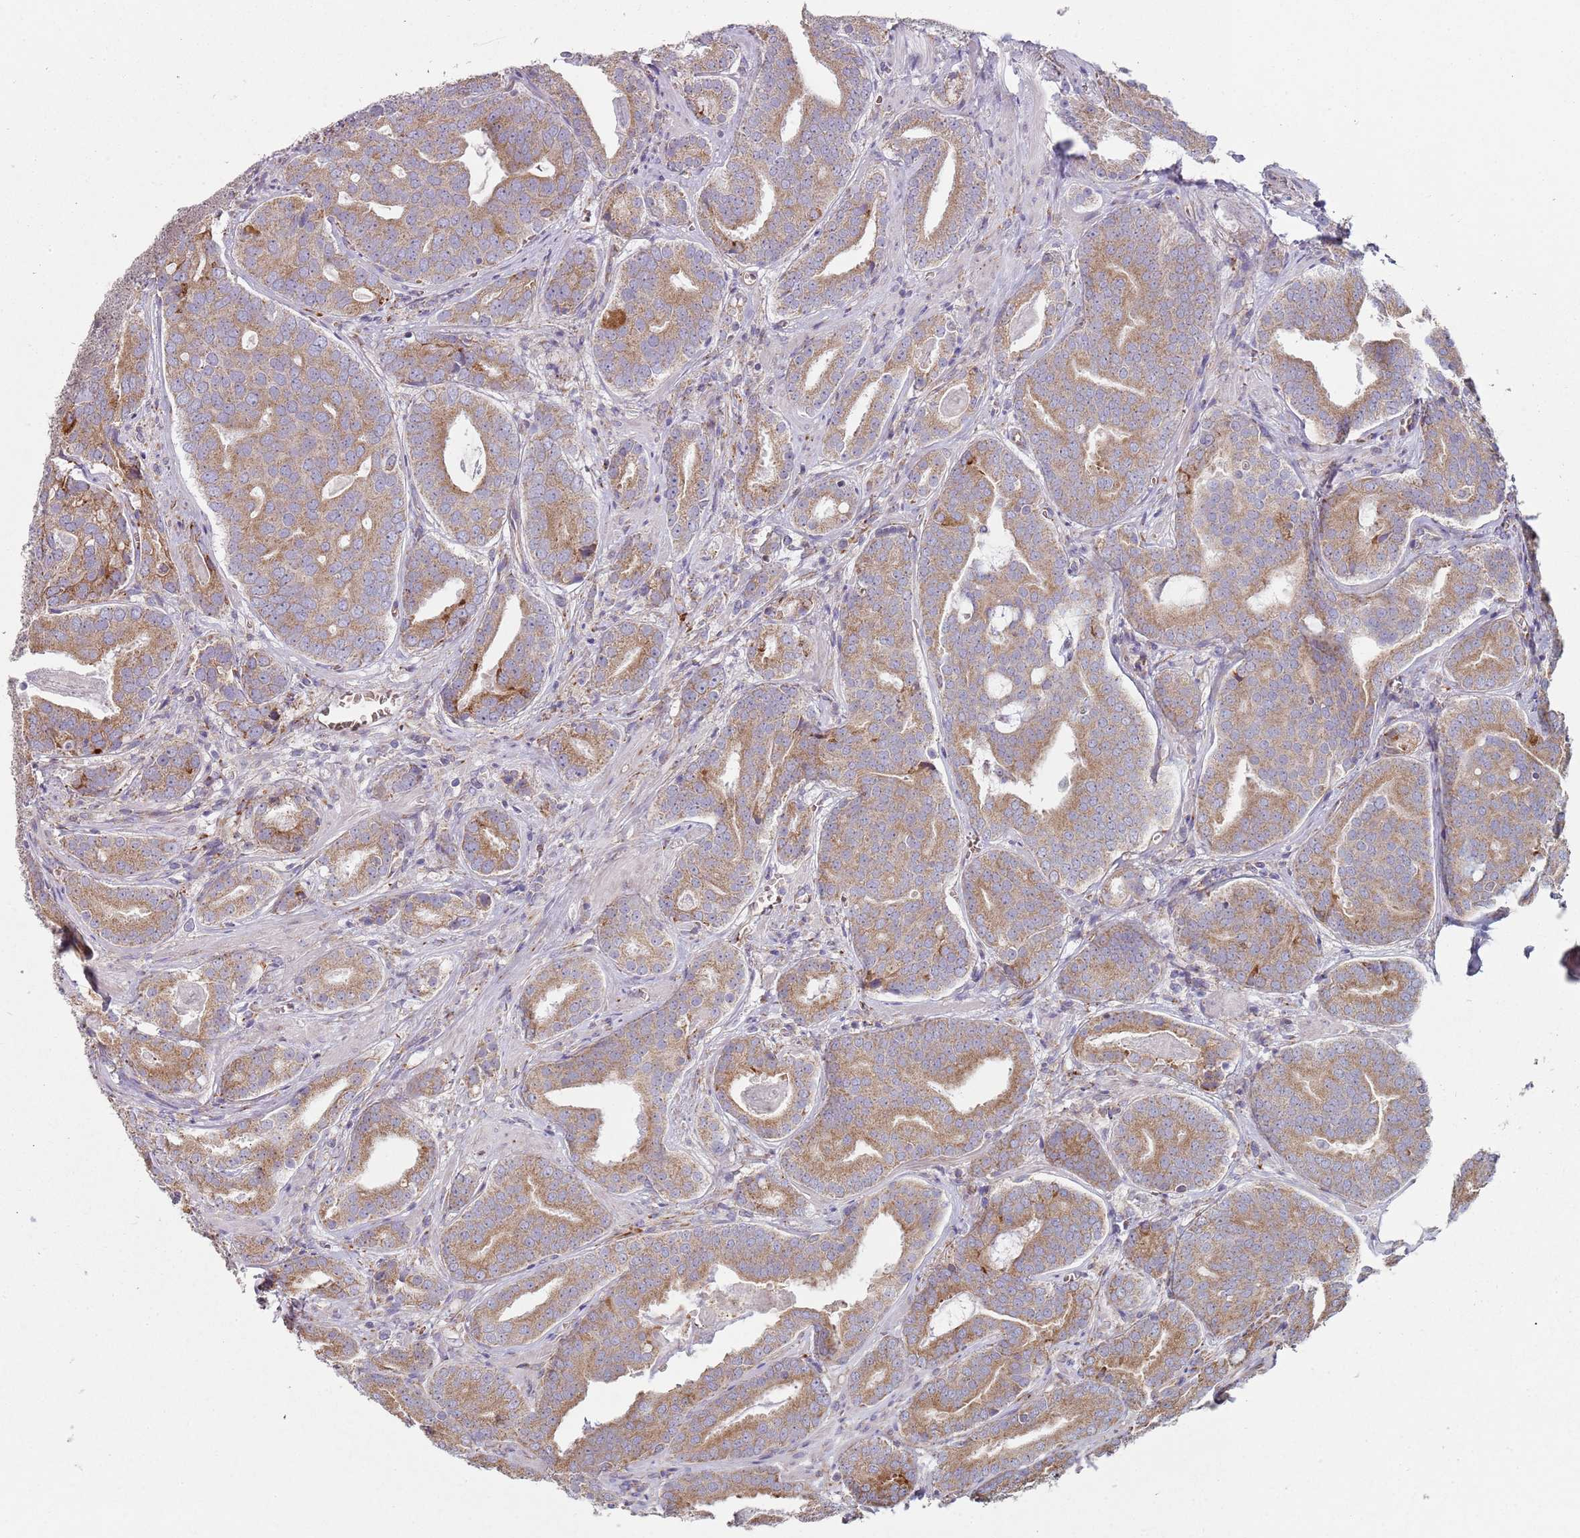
{"staining": {"intensity": "moderate", "quantity": ">75%", "location": "cytoplasmic/membranous"}, "tissue": "prostate cancer", "cell_type": "Tumor cells", "image_type": "cancer", "snomed": [{"axis": "morphology", "description": "Adenocarcinoma, High grade"}, {"axis": "topography", "description": "Prostate"}], "caption": "DAB (3,3'-diaminobenzidine) immunohistochemical staining of prostate cancer (high-grade adenocarcinoma) reveals moderate cytoplasmic/membranous protein expression in approximately >75% of tumor cells. The staining is performed using DAB brown chromogen to label protein expression. The nuclei are counter-stained blue using hematoxylin.", "gene": "SPATA2", "patient": {"sex": "male", "age": 55}}